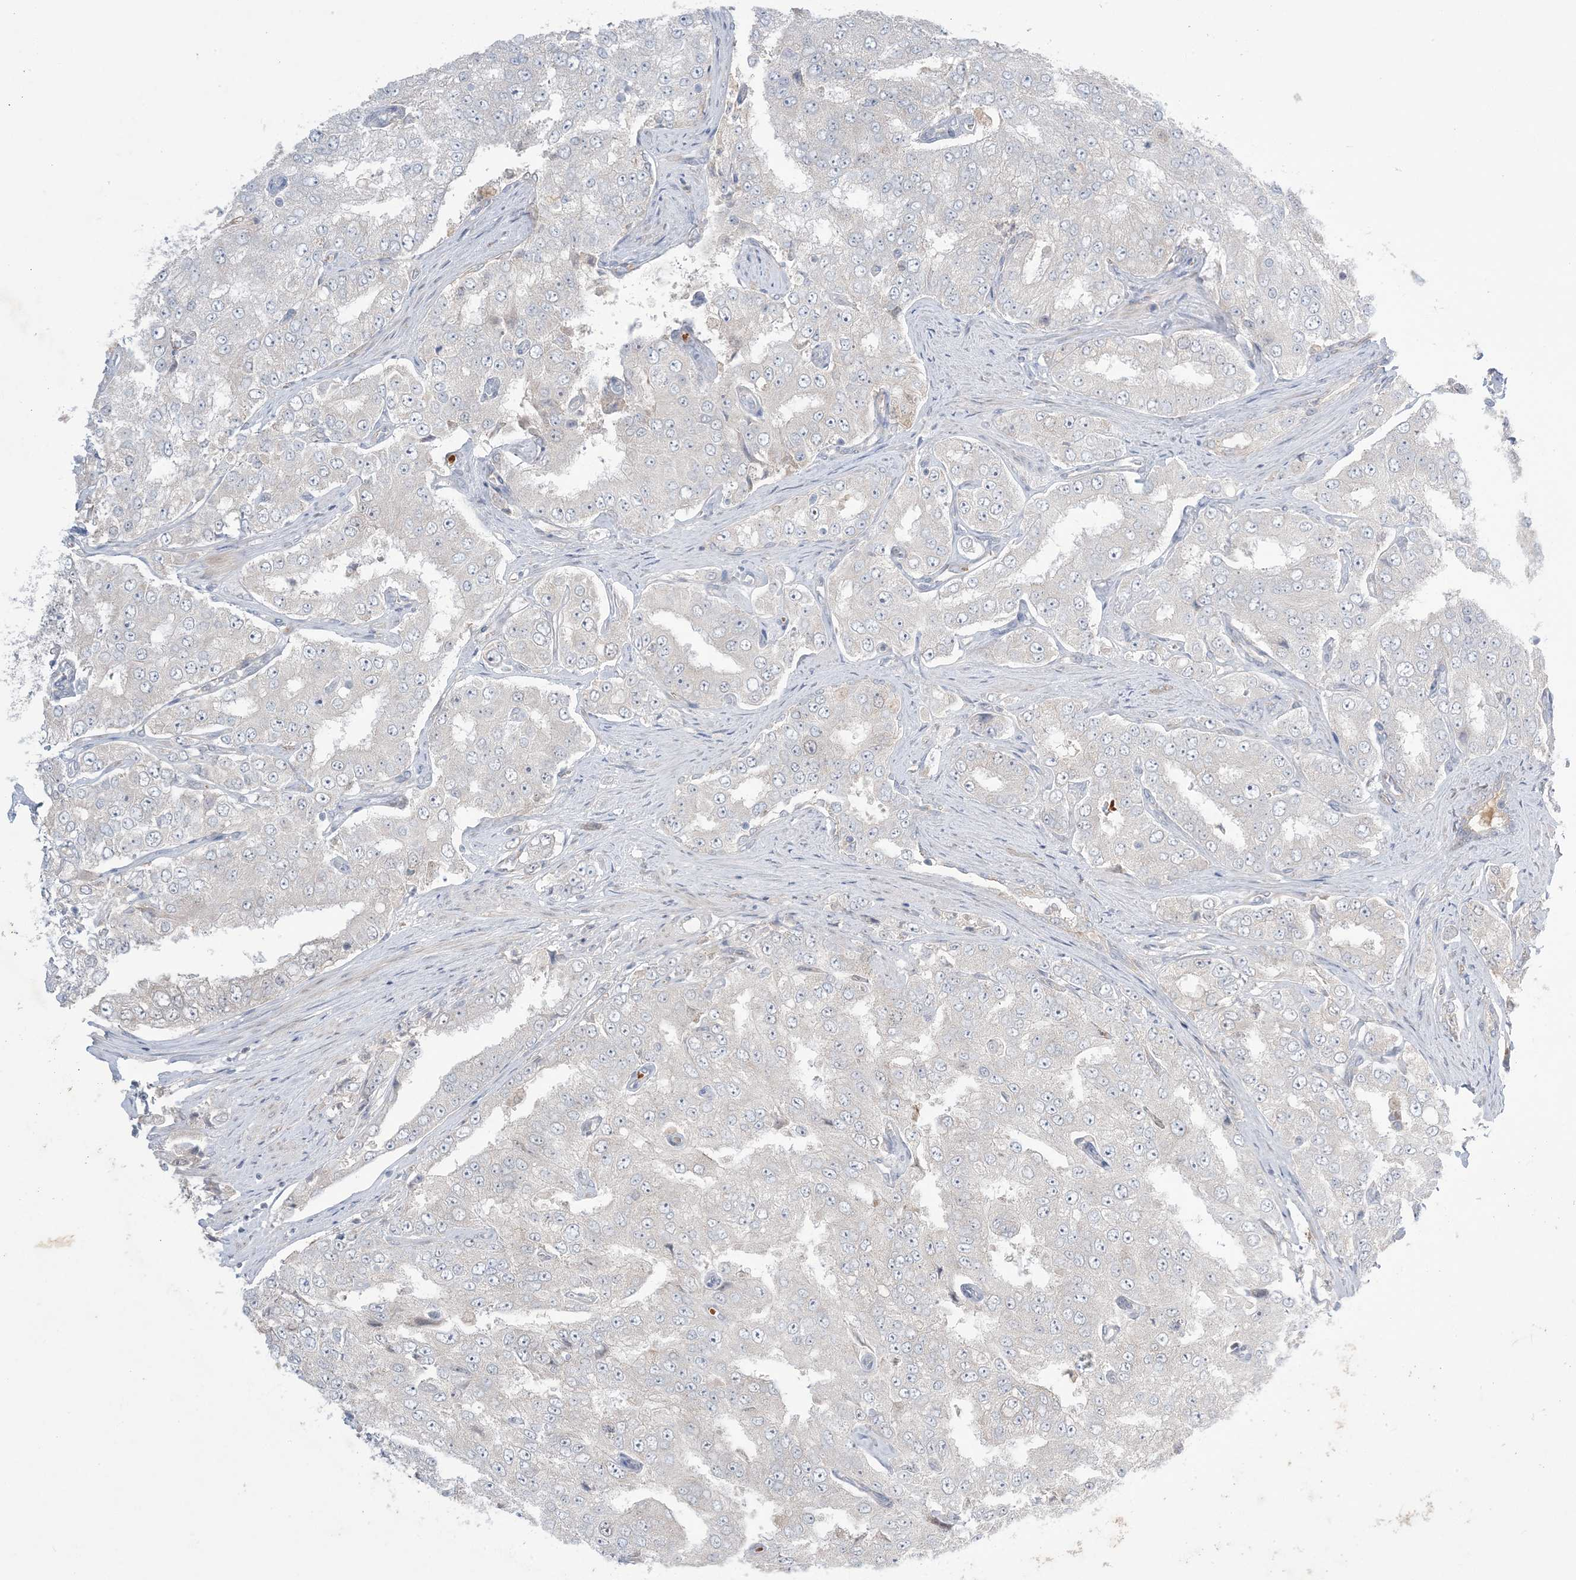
{"staining": {"intensity": "negative", "quantity": "none", "location": "none"}, "tissue": "prostate cancer", "cell_type": "Tumor cells", "image_type": "cancer", "snomed": [{"axis": "morphology", "description": "Adenocarcinoma, High grade"}, {"axis": "topography", "description": "Prostate"}], "caption": "DAB (3,3'-diaminobenzidine) immunohistochemical staining of human prostate cancer (adenocarcinoma (high-grade)) shows no significant positivity in tumor cells. (DAB (3,3'-diaminobenzidine) IHC visualized using brightfield microscopy, high magnification).", "gene": "MMGT1", "patient": {"sex": "male", "age": 58}}